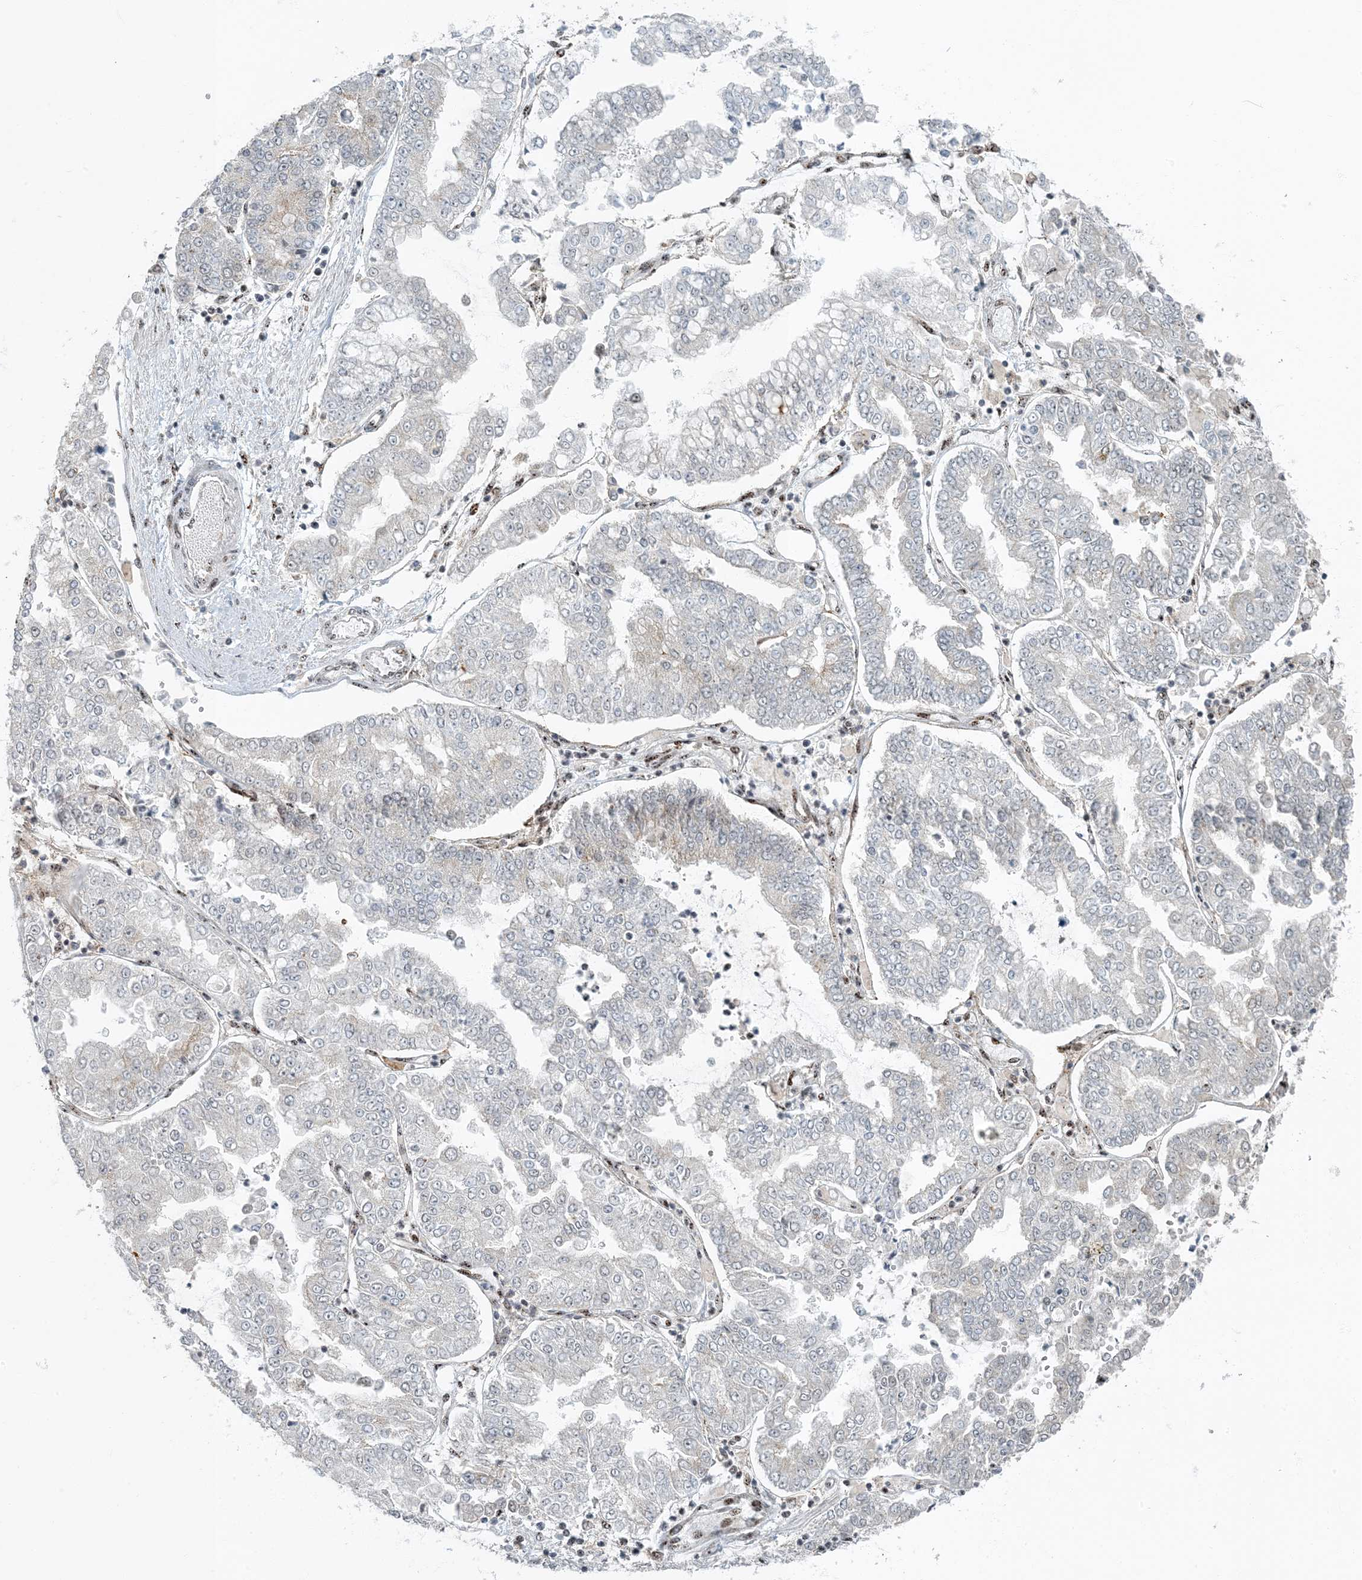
{"staining": {"intensity": "negative", "quantity": "none", "location": "none"}, "tissue": "stomach cancer", "cell_type": "Tumor cells", "image_type": "cancer", "snomed": [{"axis": "morphology", "description": "Adenocarcinoma, NOS"}, {"axis": "topography", "description": "Stomach"}], "caption": "Immunohistochemistry histopathology image of human stomach adenocarcinoma stained for a protein (brown), which exhibits no expression in tumor cells. (IHC, brightfield microscopy, high magnification).", "gene": "MBD1", "patient": {"sex": "male", "age": 76}}